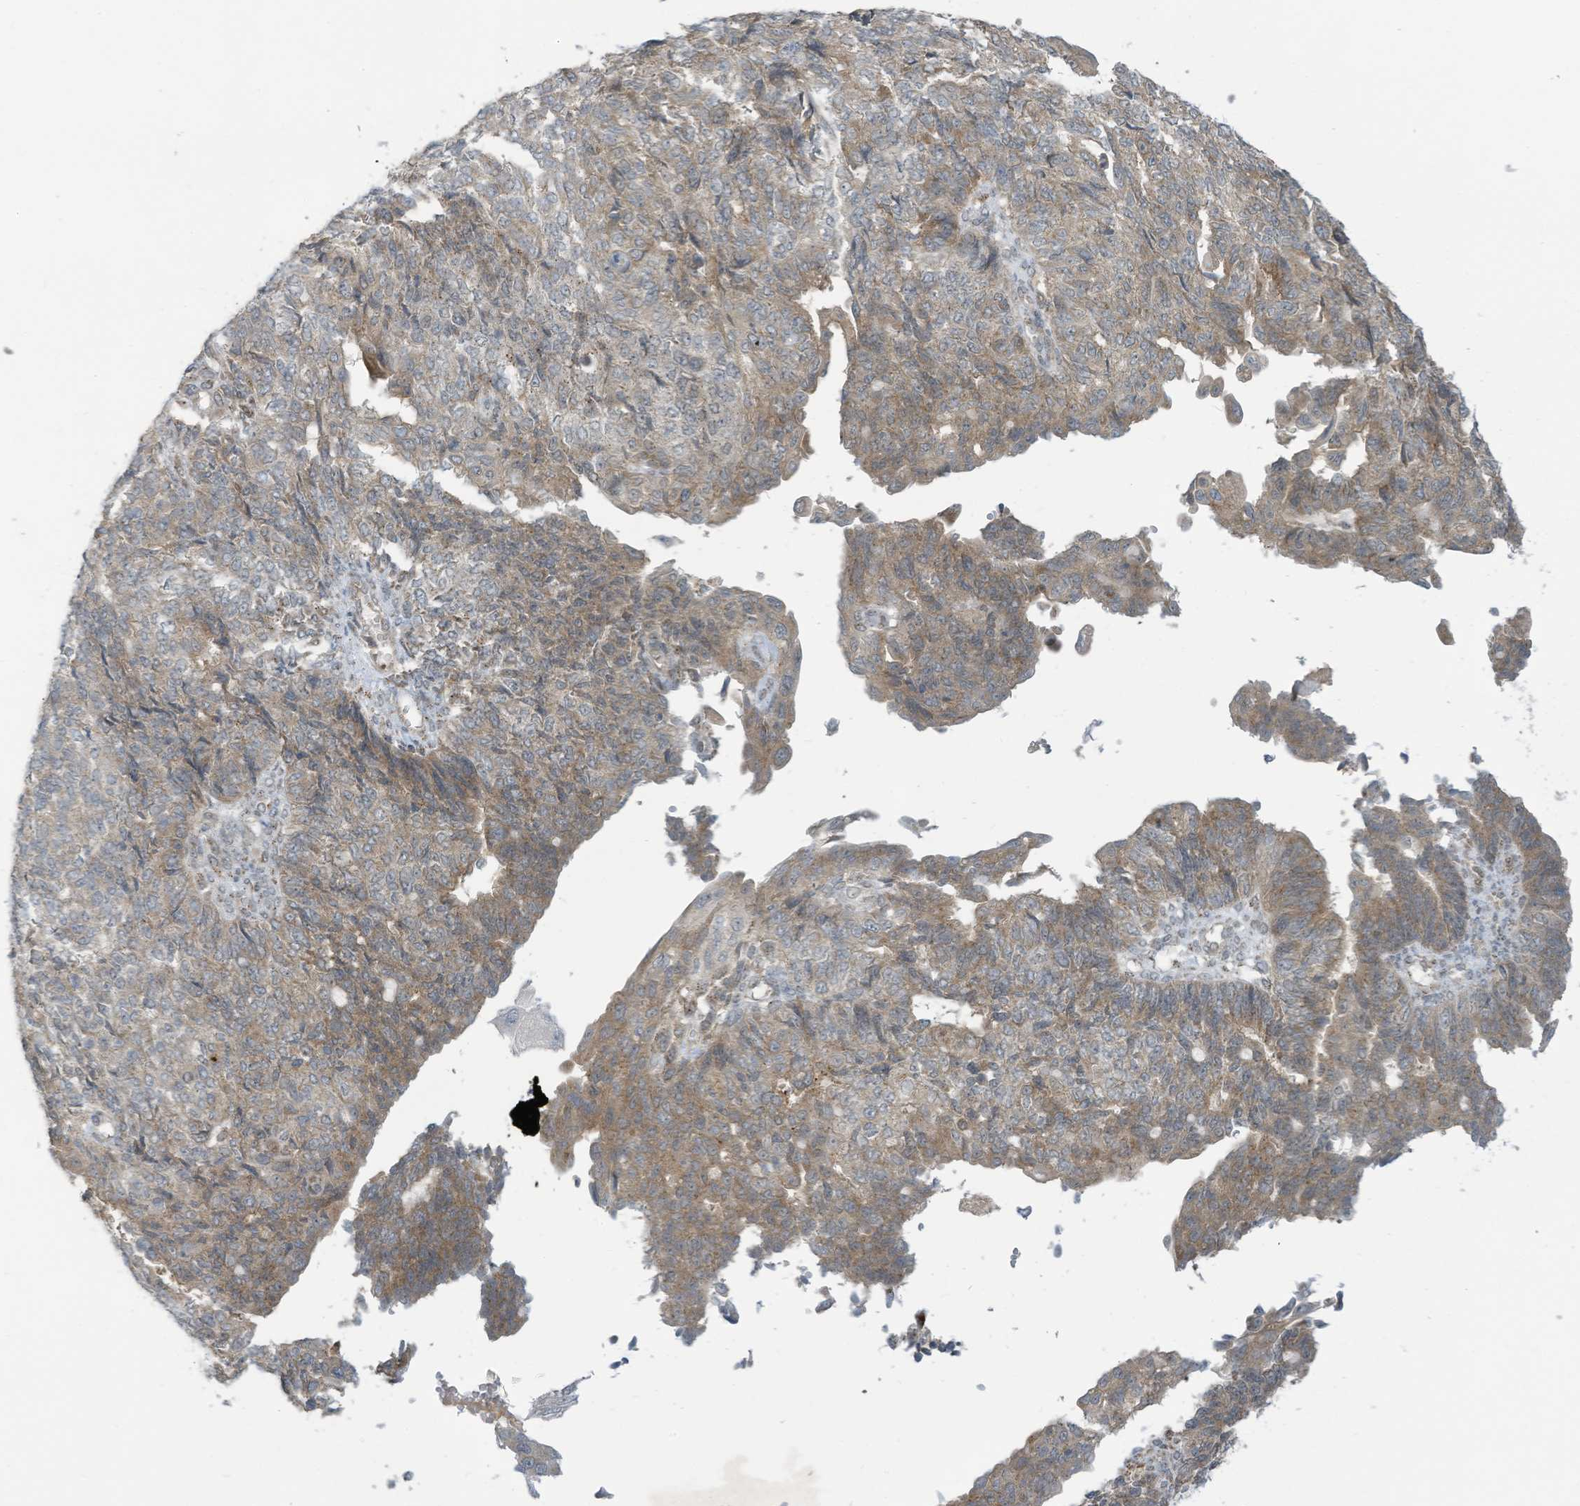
{"staining": {"intensity": "weak", "quantity": "25%-75%", "location": "cytoplasmic/membranous"}, "tissue": "endometrial cancer", "cell_type": "Tumor cells", "image_type": "cancer", "snomed": [{"axis": "morphology", "description": "Adenocarcinoma, NOS"}, {"axis": "topography", "description": "Endometrium"}], "caption": "This image demonstrates IHC staining of human adenocarcinoma (endometrial), with low weak cytoplasmic/membranous positivity in approximately 25%-75% of tumor cells.", "gene": "PARVG", "patient": {"sex": "female", "age": 32}}